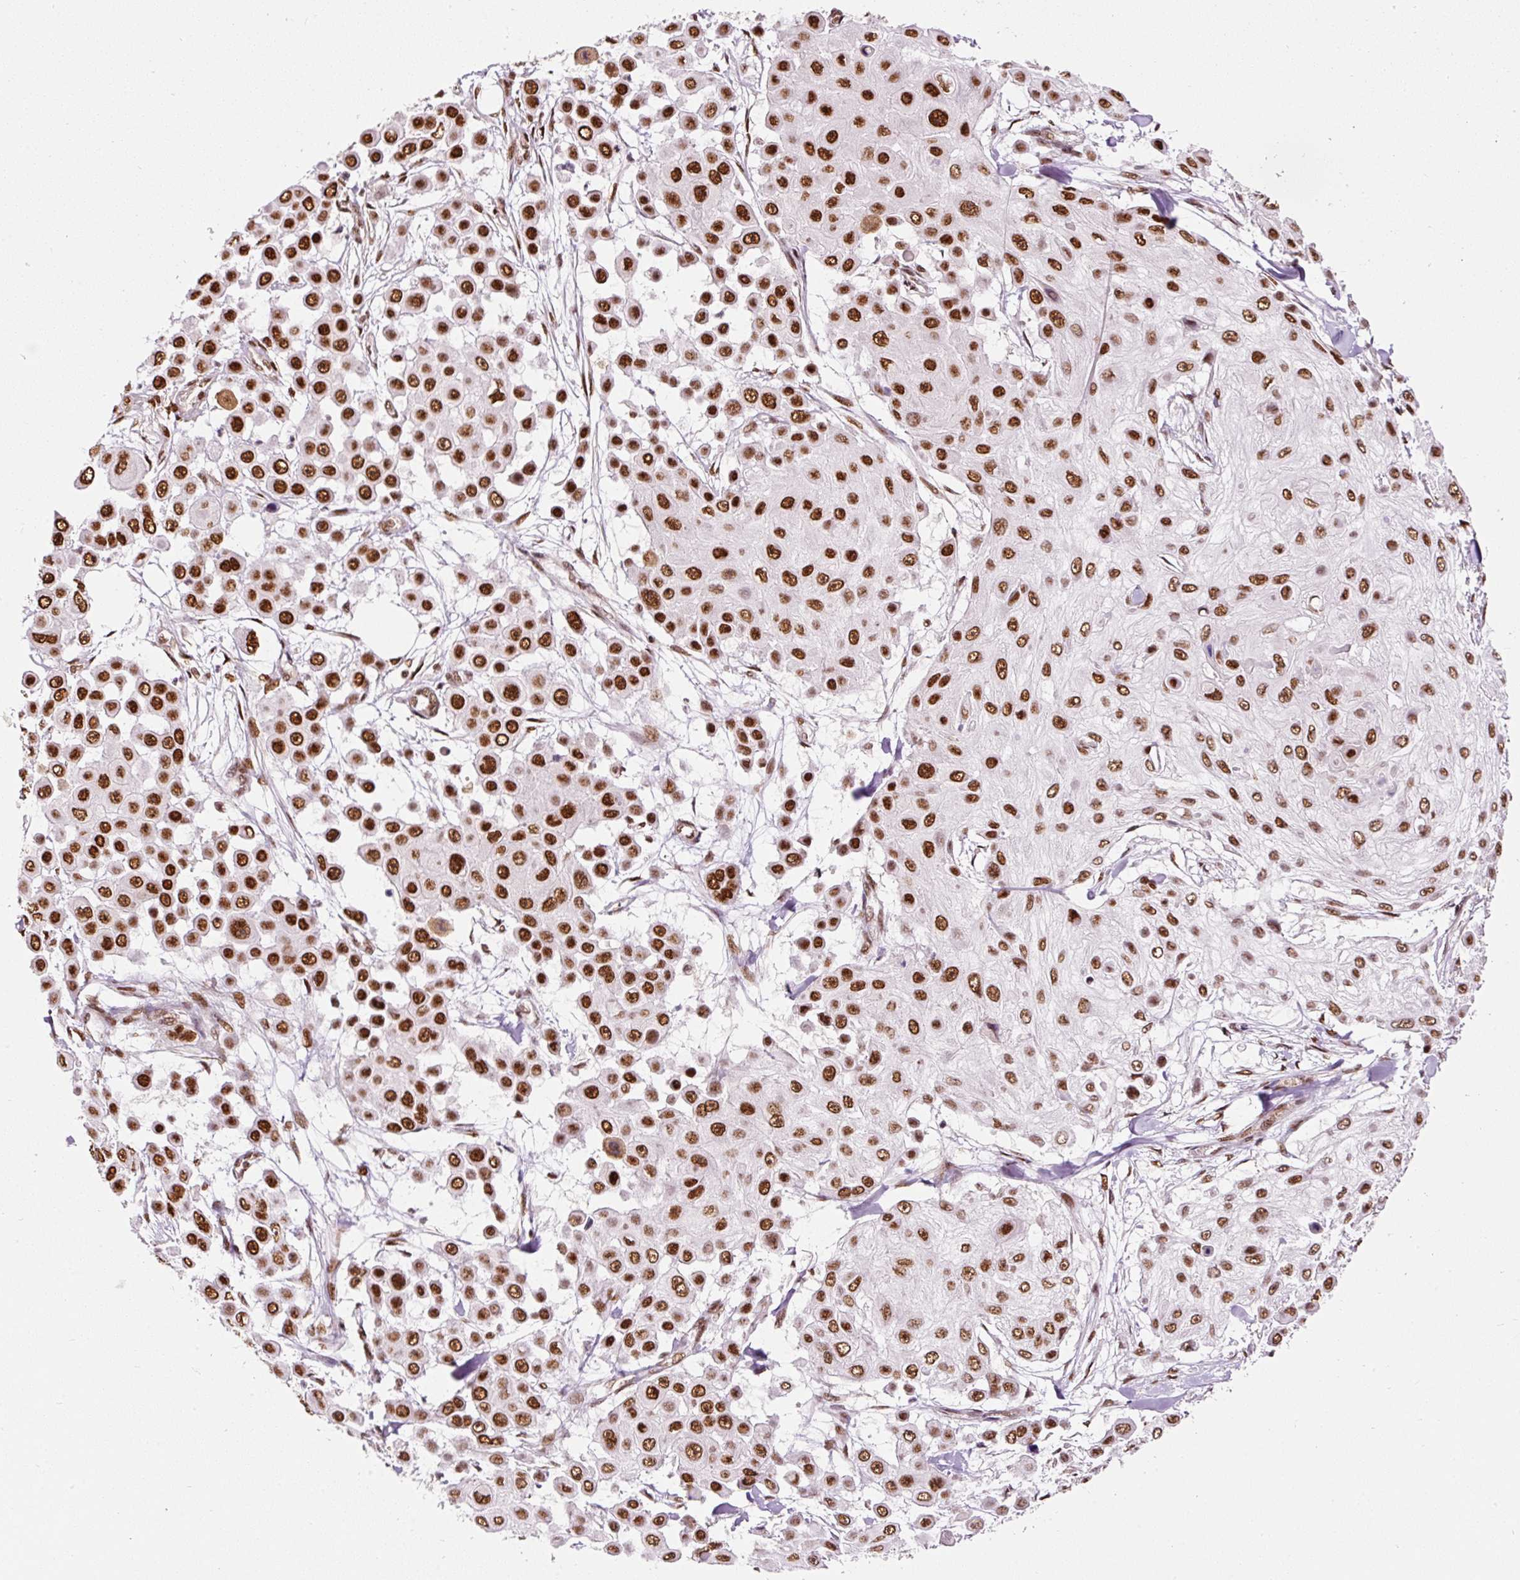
{"staining": {"intensity": "strong", "quantity": ">75%", "location": "nuclear"}, "tissue": "skin cancer", "cell_type": "Tumor cells", "image_type": "cancer", "snomed": [{"axis": "morphology", "description": "Squamous cell carcinoma, NOS"}, {"axis": "topography", "description": "Skin"}], "caption": "Brown immunohistochemical staining in human squamous cell carcinoma (skin) displays strong nuclear staining in approximately >75% of tumor cells.", "gene": "HNRNPC", "patient": {"sex": "male", "age": 67}}